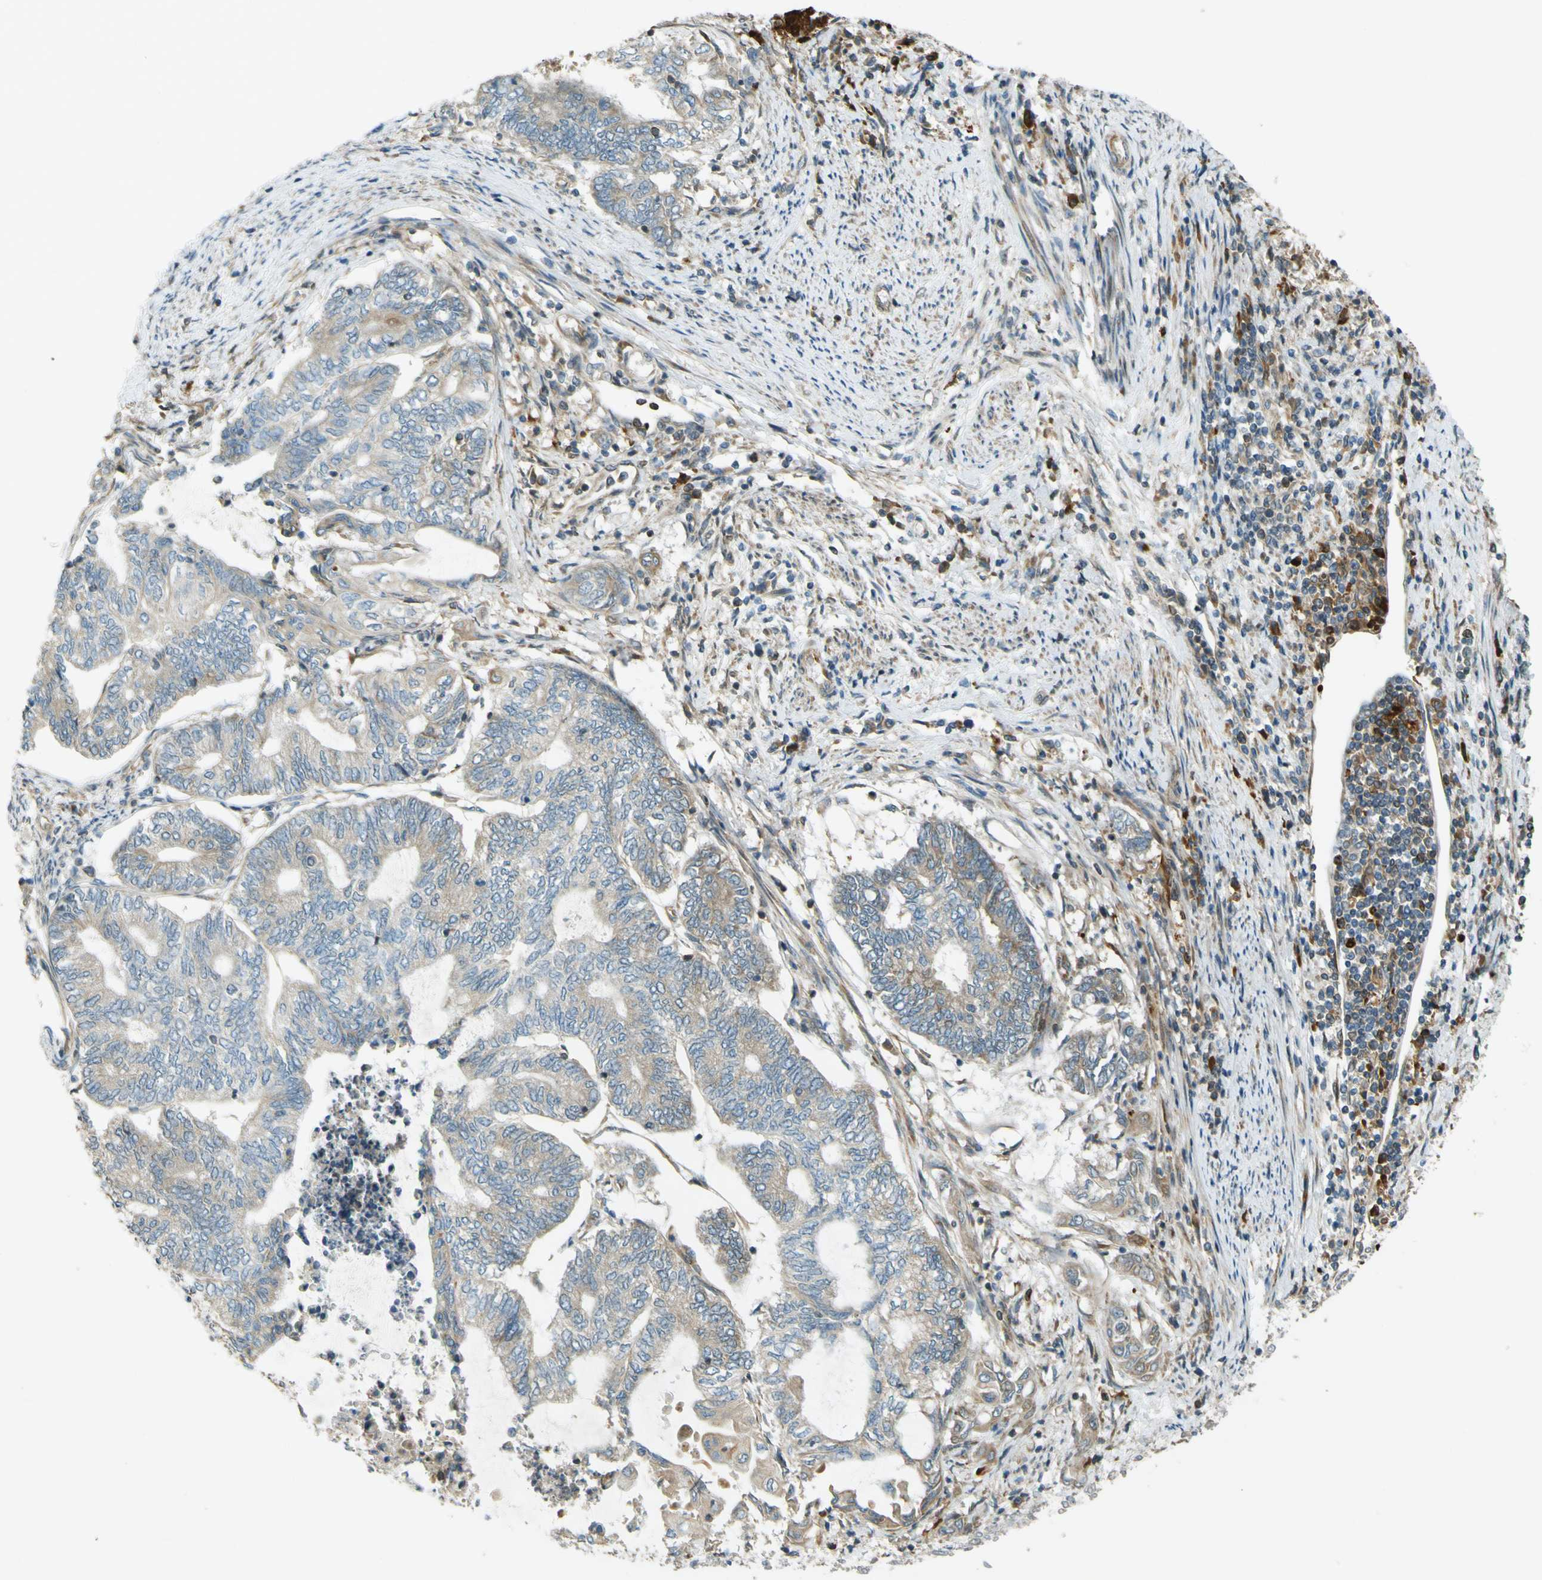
{"staining": {"intensity": "moderate", "quantity": "<25%", "location": "cytoplasmic/membranous"}, "tissue": "endometrial cancer", "cell_type": "Tumor cells", "image_type": "cancer", "snomed": [{"axis": "morphology", "description": "Adenocarcinoma, NOS"}, {"axis": "topography", "description": "Uterus"}, {"axis": "topography", "description": "Endometrium"}], "caption": "Protein staining by immunohistochemistry exhibits moderate cytoplasmic/membranous staining in about <25% of tumor cells in endometrial cancer (adenocarcinoma). (Stains: DAB in brown, nuclei in blue, Microscopy: brightfield microscopy at high magnification).", "gene": "LPCAT1", "patient": {"sex": "female", "age": 70}}